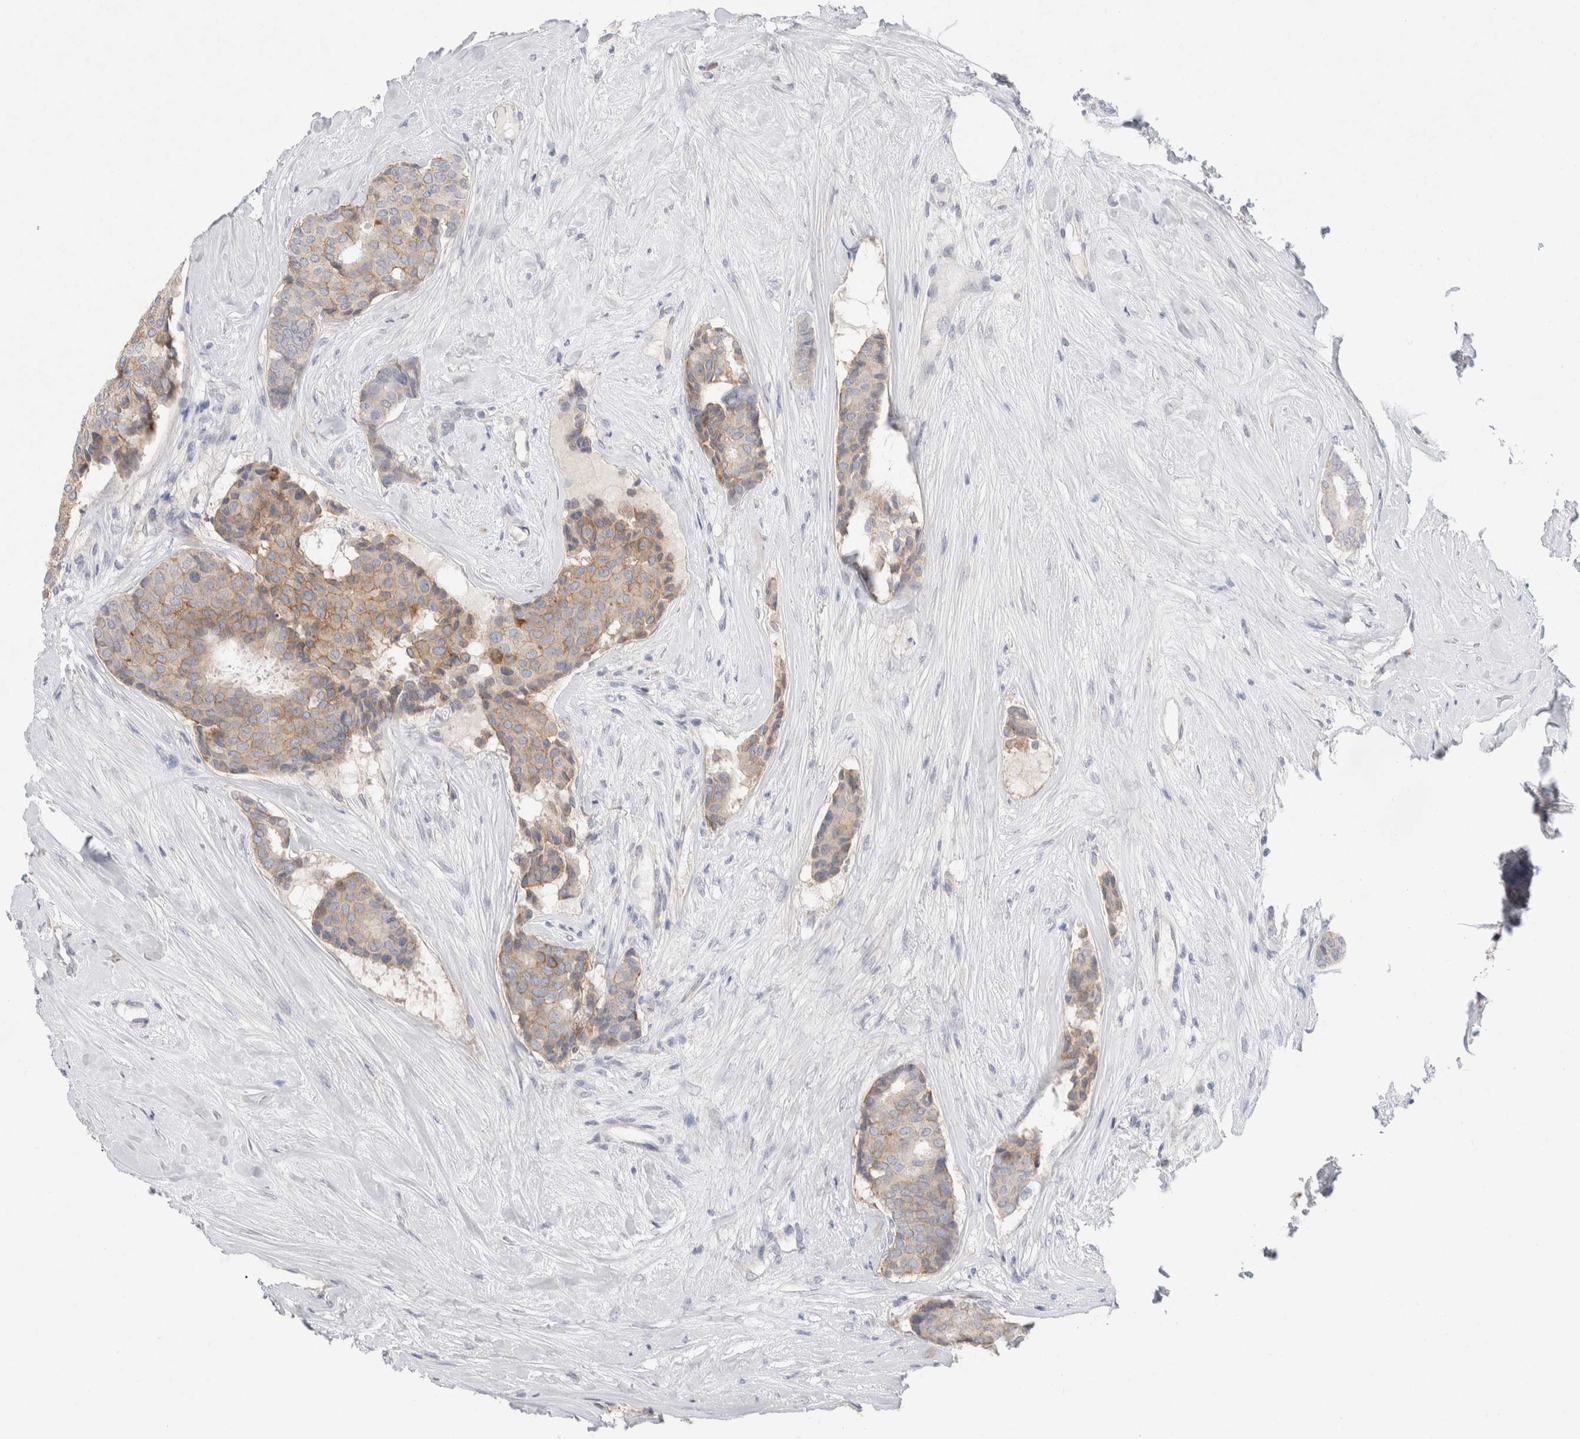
{"staining": {"intensity": "moderate", "quantity": ">75%", "location": "cytoplasmic/membranous"}, "tissue": "breast cancer", "cell_type": "Tumor cells", "image_type": "cancer", "snomed": [{"axis": "morphology", "description": "Duct carcinoma"}, {"axis": "topography", "description": "Breast"}], "caption": "Tumor cells demonstrate moderate cytoplasmic/membranous staining in approximately >75% of cells in breast cancer (invasive ductal carcinoma). The protein is shown in brown color, while the nuclei are stained blue.", "gene": "CMTM4", "patient": {"sex": "female", "age": 75}}